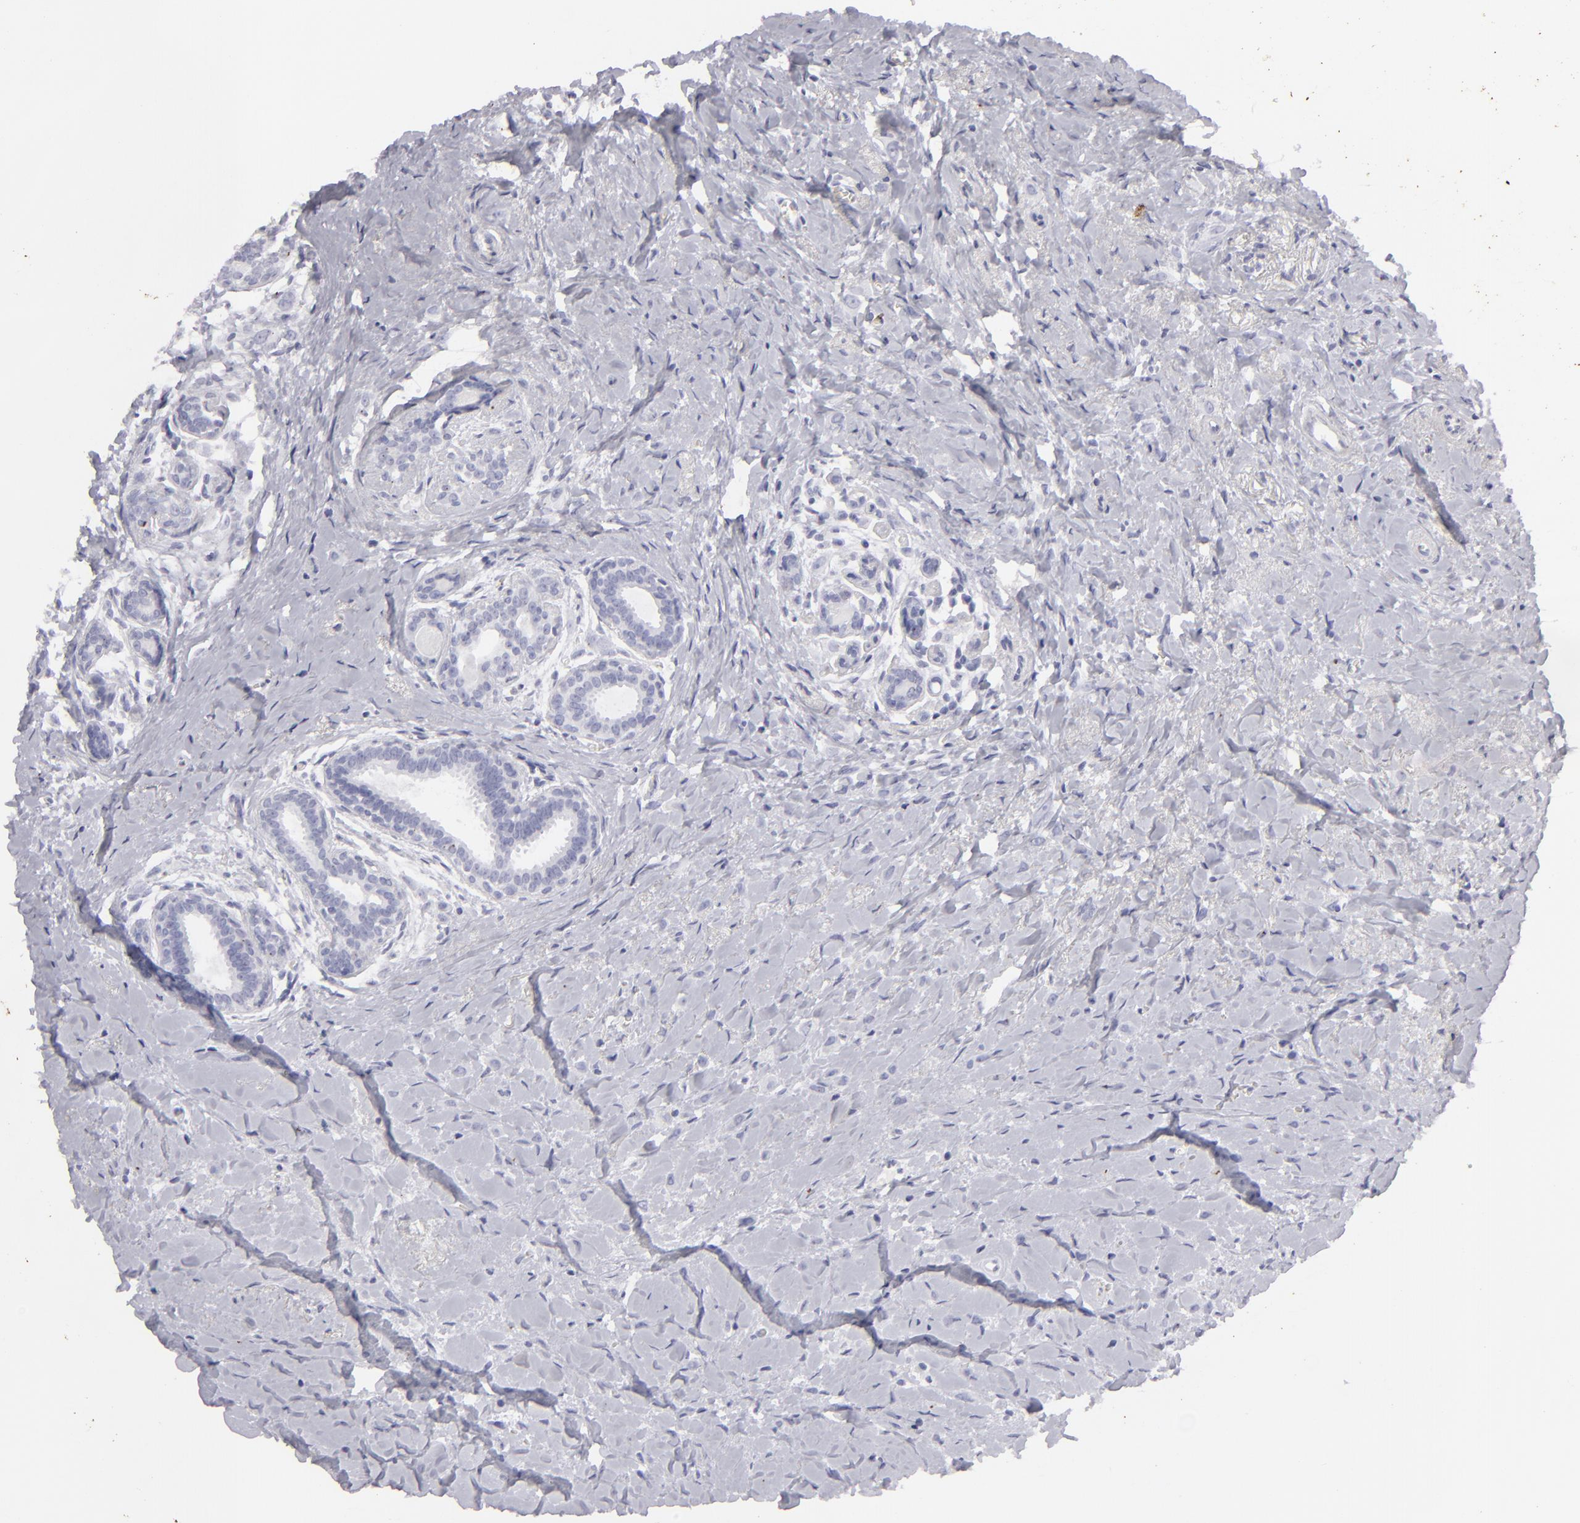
{"staining": {"intensity": "negative", "quantity": "none", "location": "none"}, "tissue": "breast cancer", "cell_type": "Tumor cells", "image_type": "cancer", "snomed": [{"axis": "morphology", "description": "Lobular carcinoma"}, {"axis": "topography", "description": "Breast"}], "caption": "IHC micrograph of human breast cancer (lobular carcinoma) stained for a protein (brown), which shows no positivity in tumor cells. Brightfield microscopy of immunohistochemistry (IHC) stained with DAB (3,3'-diaminobenzidine) (brown) and hematoxylin (blue), captured at high magnification.", "gene": "KRT1", "patient": {"sex": "female", "age": 57}}